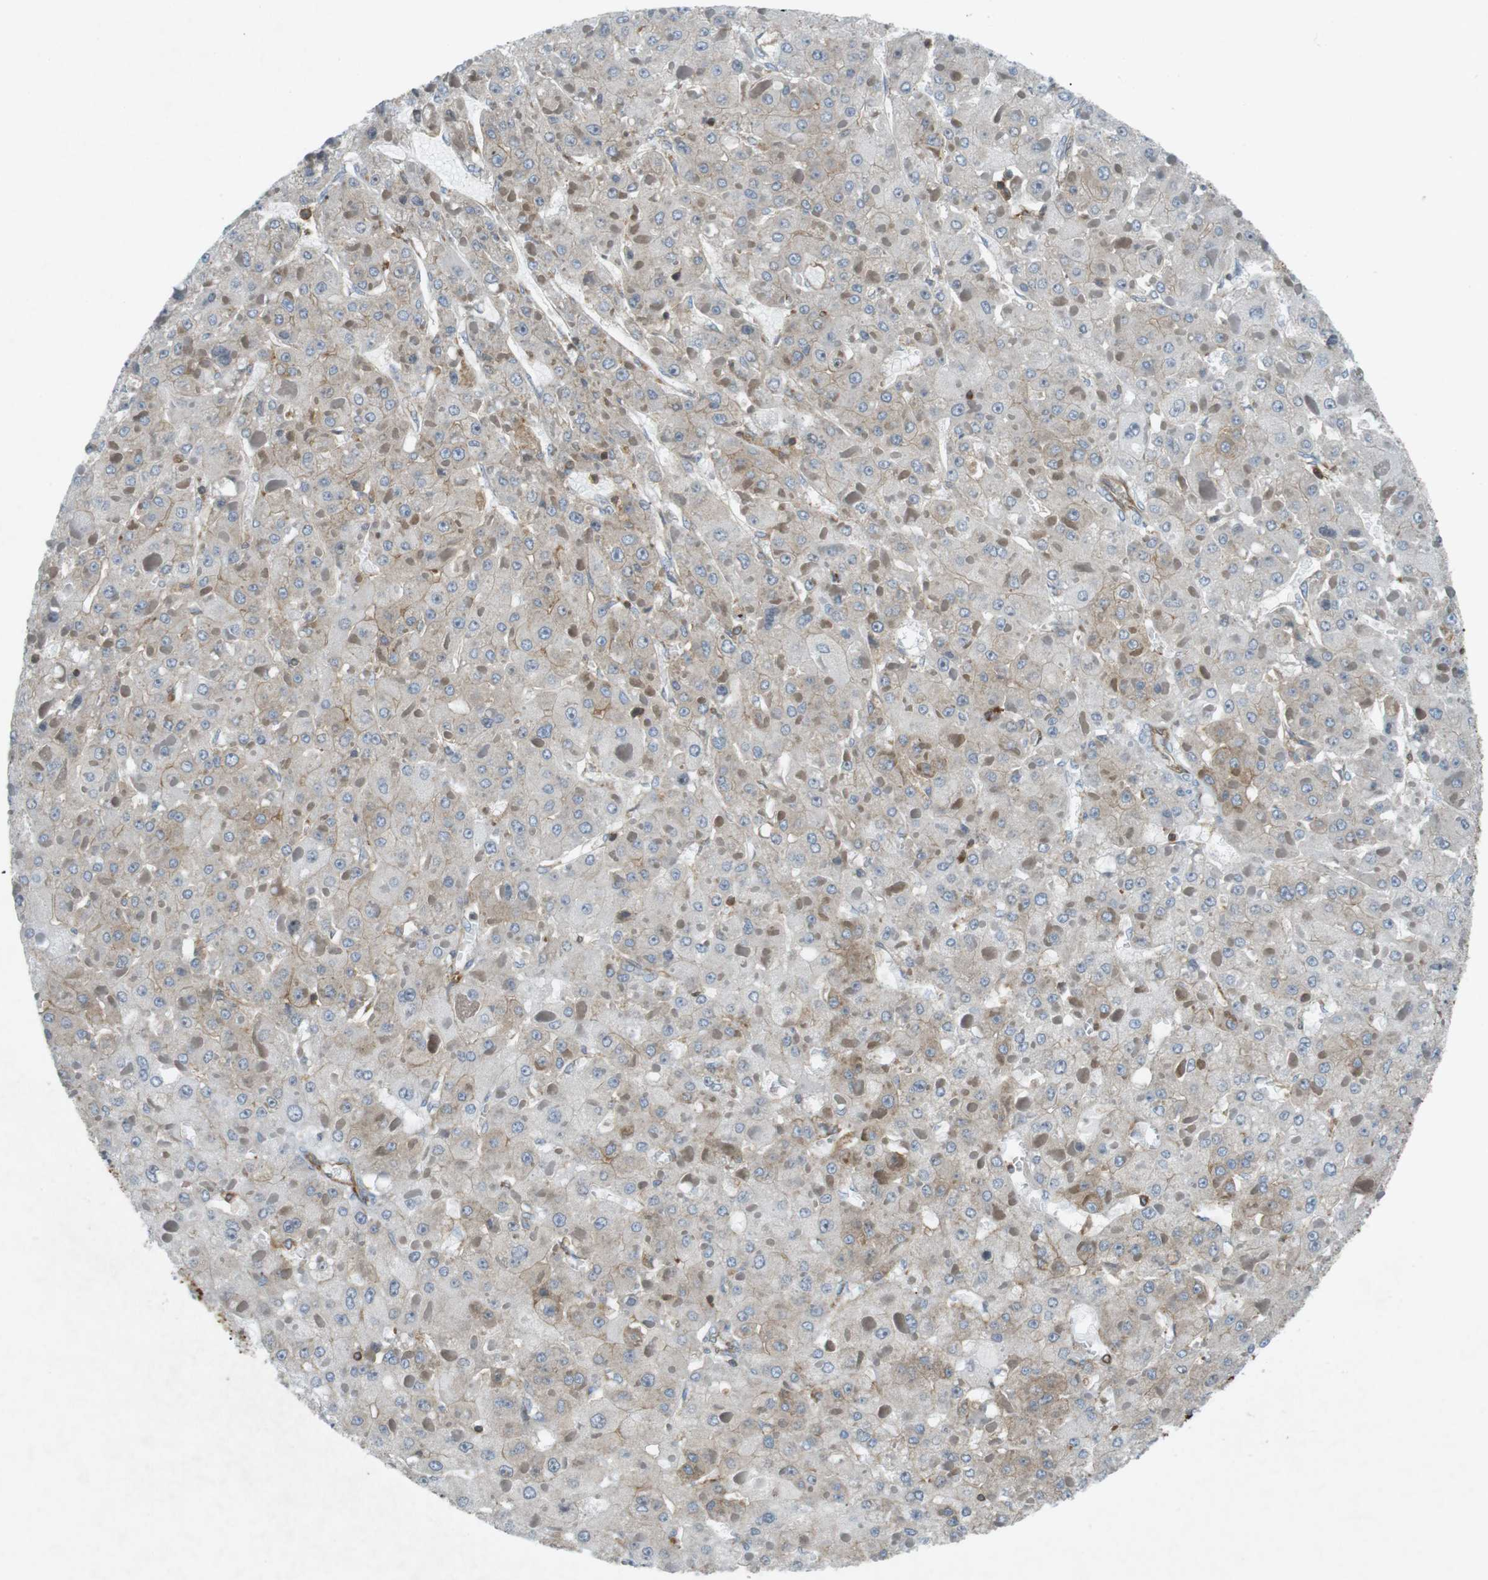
{"staining": {"intensity": "weak", "quantity": "<25%", "location": "cytoplasmic/membranous"}, "tissue": "liver cancer", "cell_type": "Tumor cells", "image_type": "cancer", "snomed": [{"axis": "morphology", "description": "Carcinoma, Hepatocellular, NOS"}, {"axis": "topography", "description": "Liver"}], "caption": "Liver cancer (hepatocellular carcinoma) was stained to show a protein in brown. There is no significant positivity in tumor cells. Nuclei are stained in blue.", "gene": "FLII", "patient": {"sex": "female", "age": 73}}